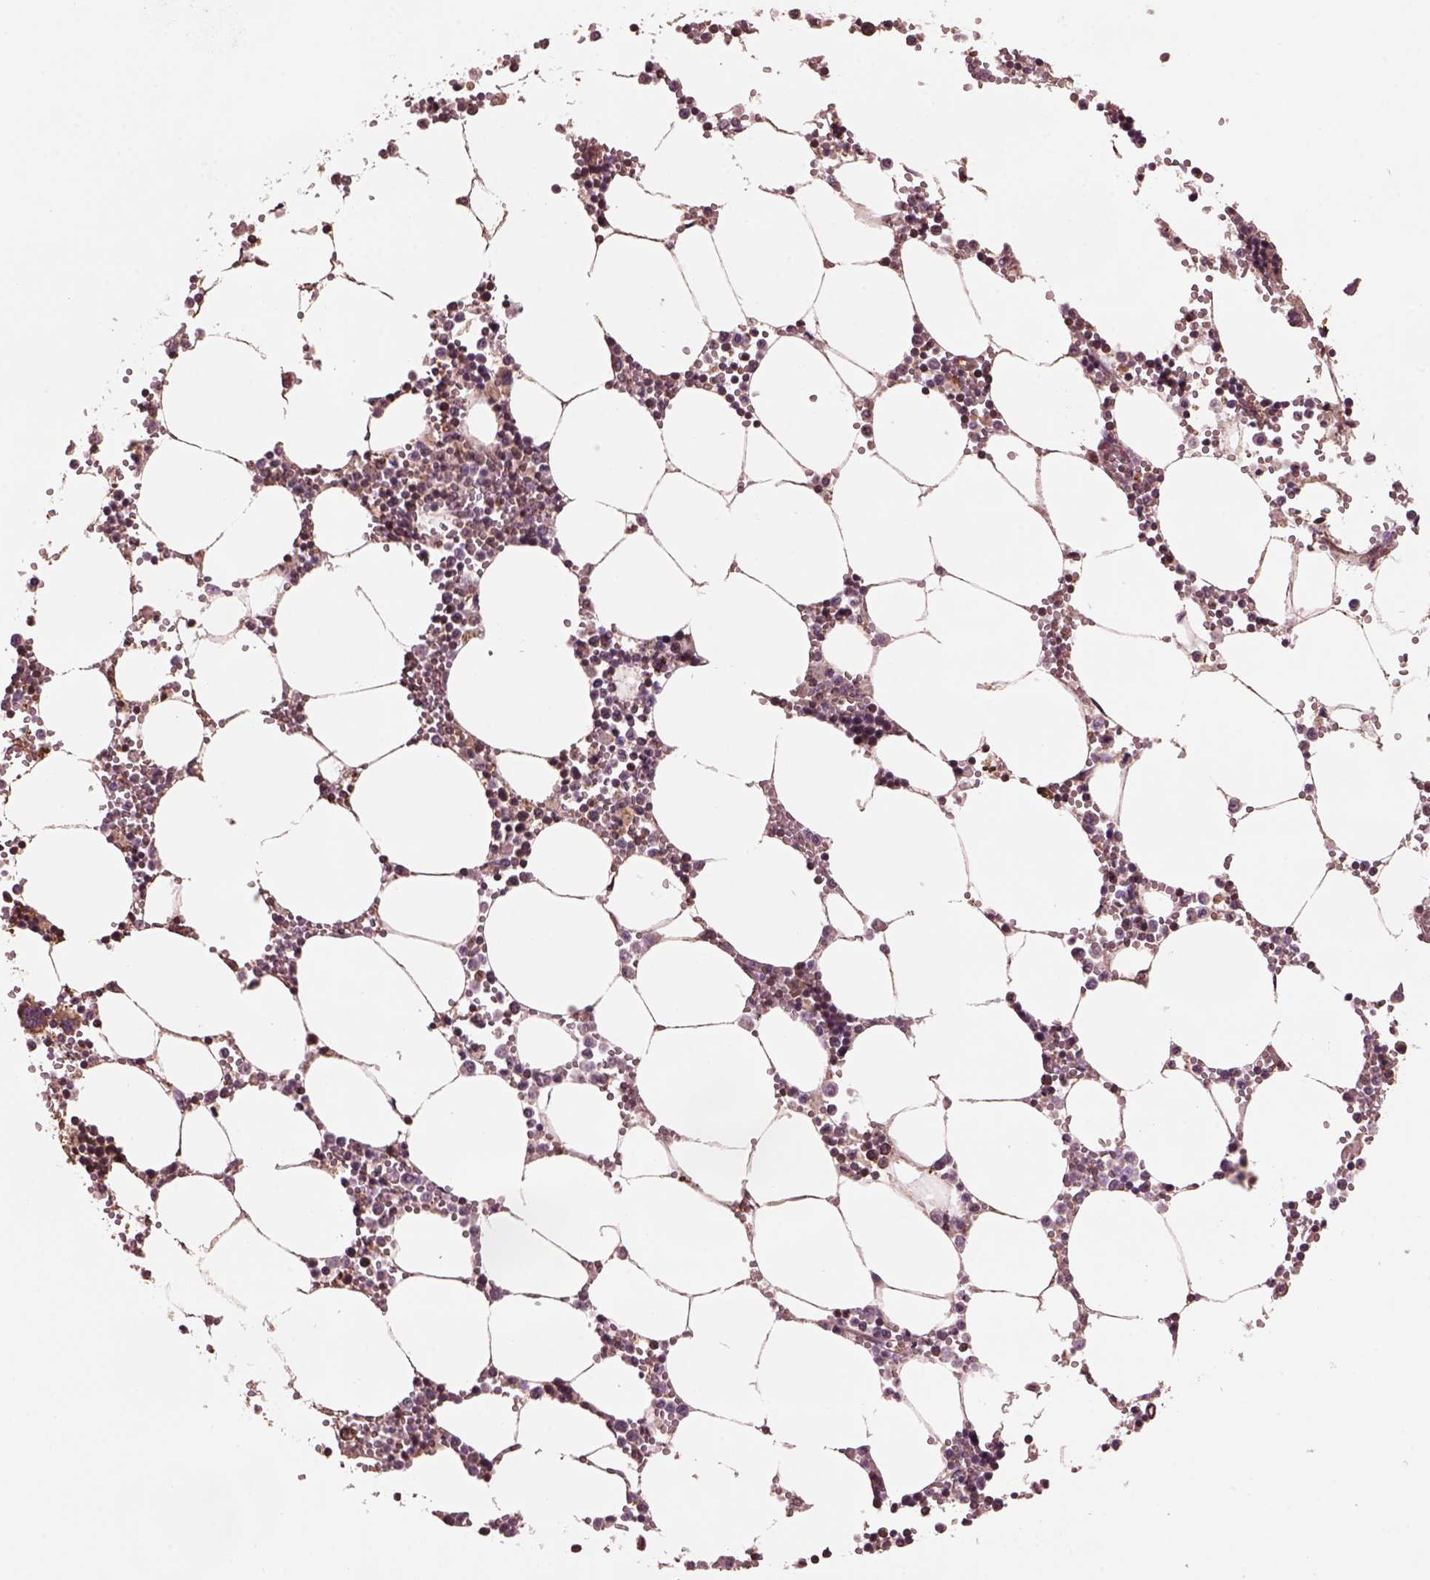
{"staining": {"intensity": "moderate", "quantity": "<25%", "location": "cytoplasmic/membranous"}, "tissue": "bone marrow", "cell_type": "Hematopoietic cells", "image_type": "normal", "snomed": [{"axis": "morphology", "description": "Normal tissue, NOS"}, {"axis": "topography", "description": "Bone marrow"}], "caption": "This is an image of immunohistochemistry (IHC) staining of unremarkable bone marrow, which shows moderate positivity in the cytoplasmic/membranous of hematopoietic cells.", "gene": "SRI", "patient": {"sex": "male", "age": 54}}